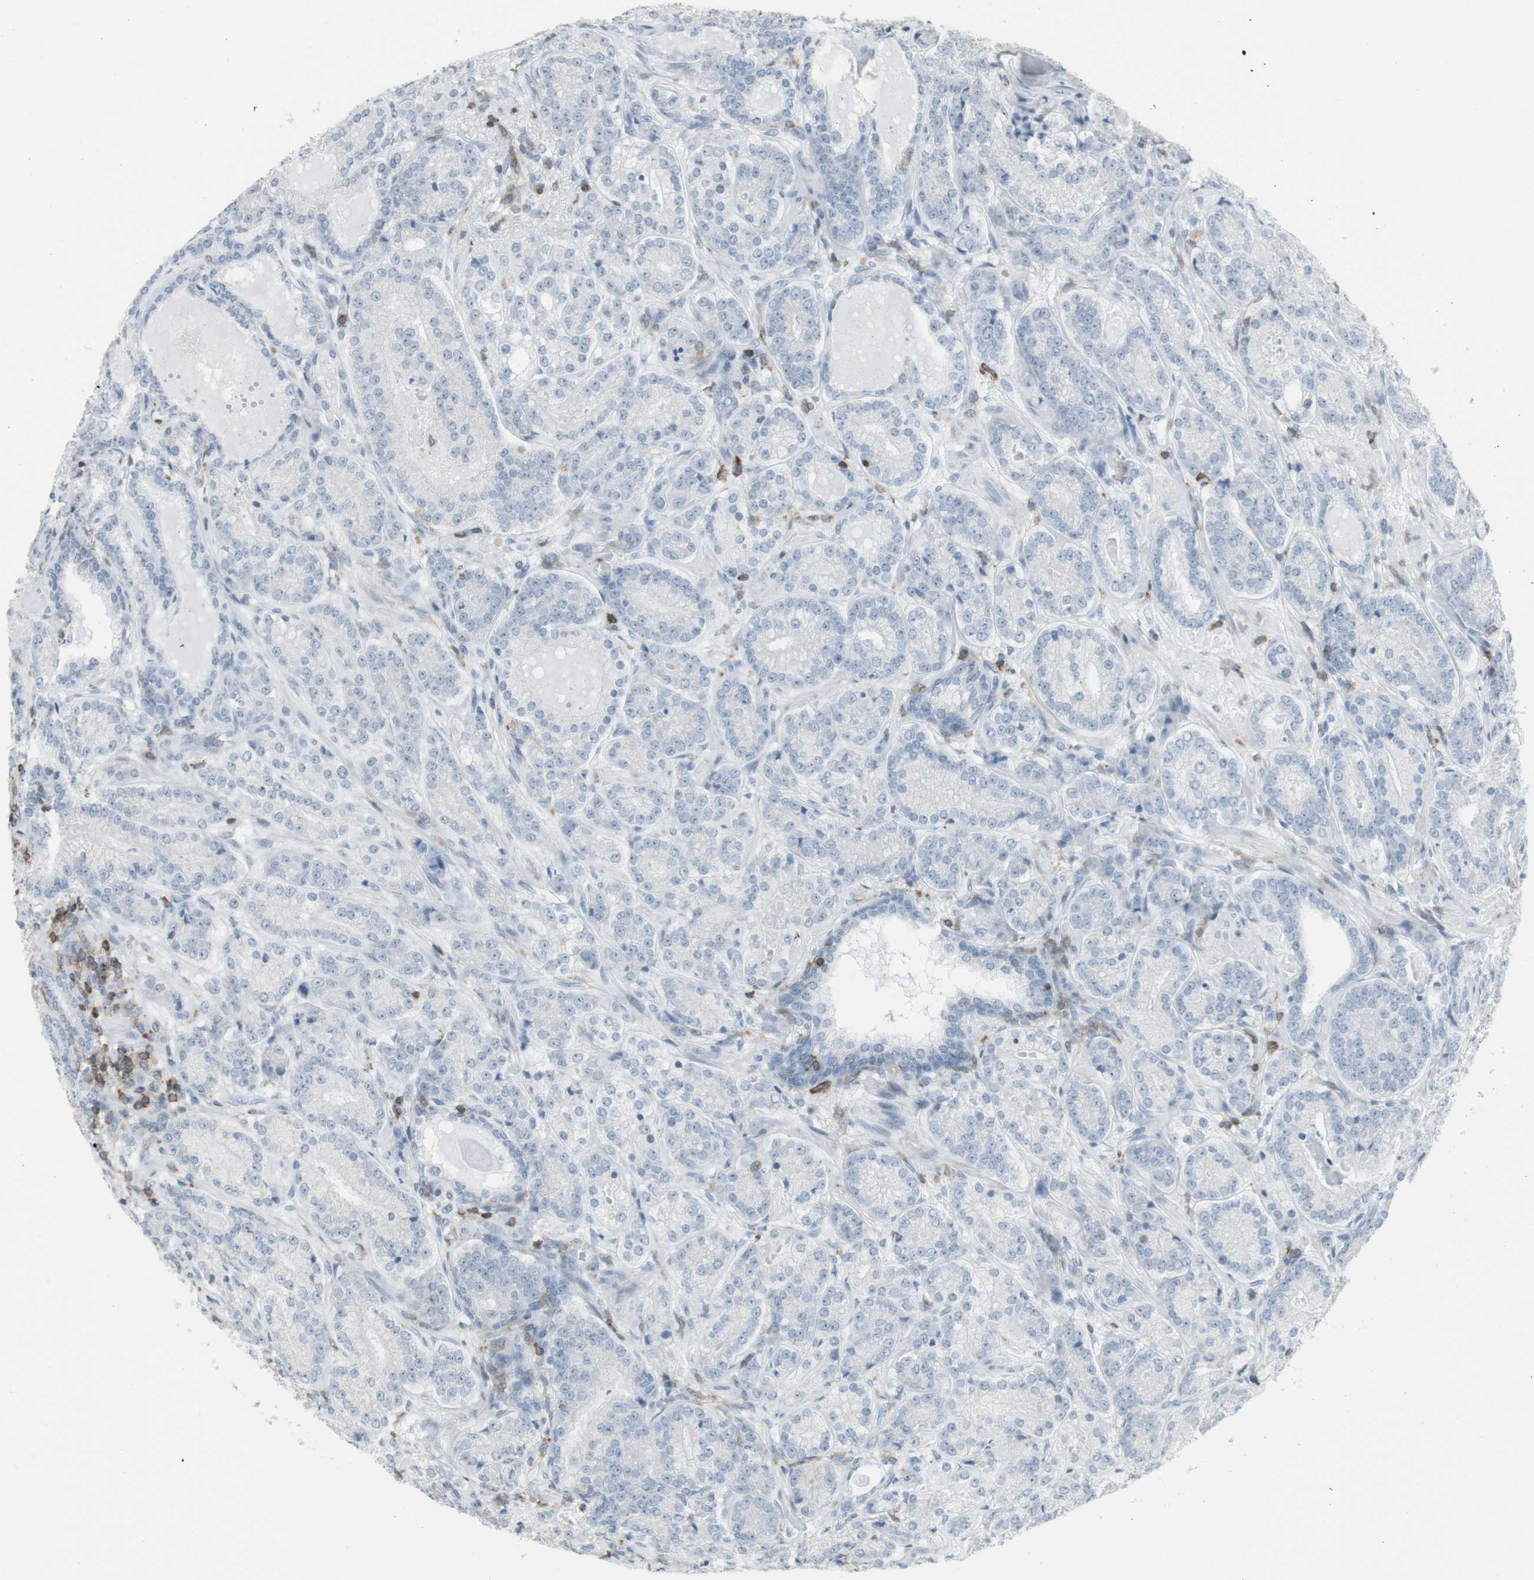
{"staining": {"intensity": "negative", "quantity": "none", "location": "none"}, "tissue": "prostate cancer", "cell_type": "Tumor cells", "image_type": "cancer", "snomed": [{"axis": "morphology", "description": "Adenocarcinoma, High grade"}, {"axis": "topography", "description": "Prostate"}], "caption": "This photomicrograph is of prostate cancer (high-grade adenocarcinoma) stained with immunohistochemistry to label a protein in brown with the nuclei are counter-stained blue. There is no staining in tumor cells.", "gene": "NRG1", "patient": {"sex": "male", "age": 61}}